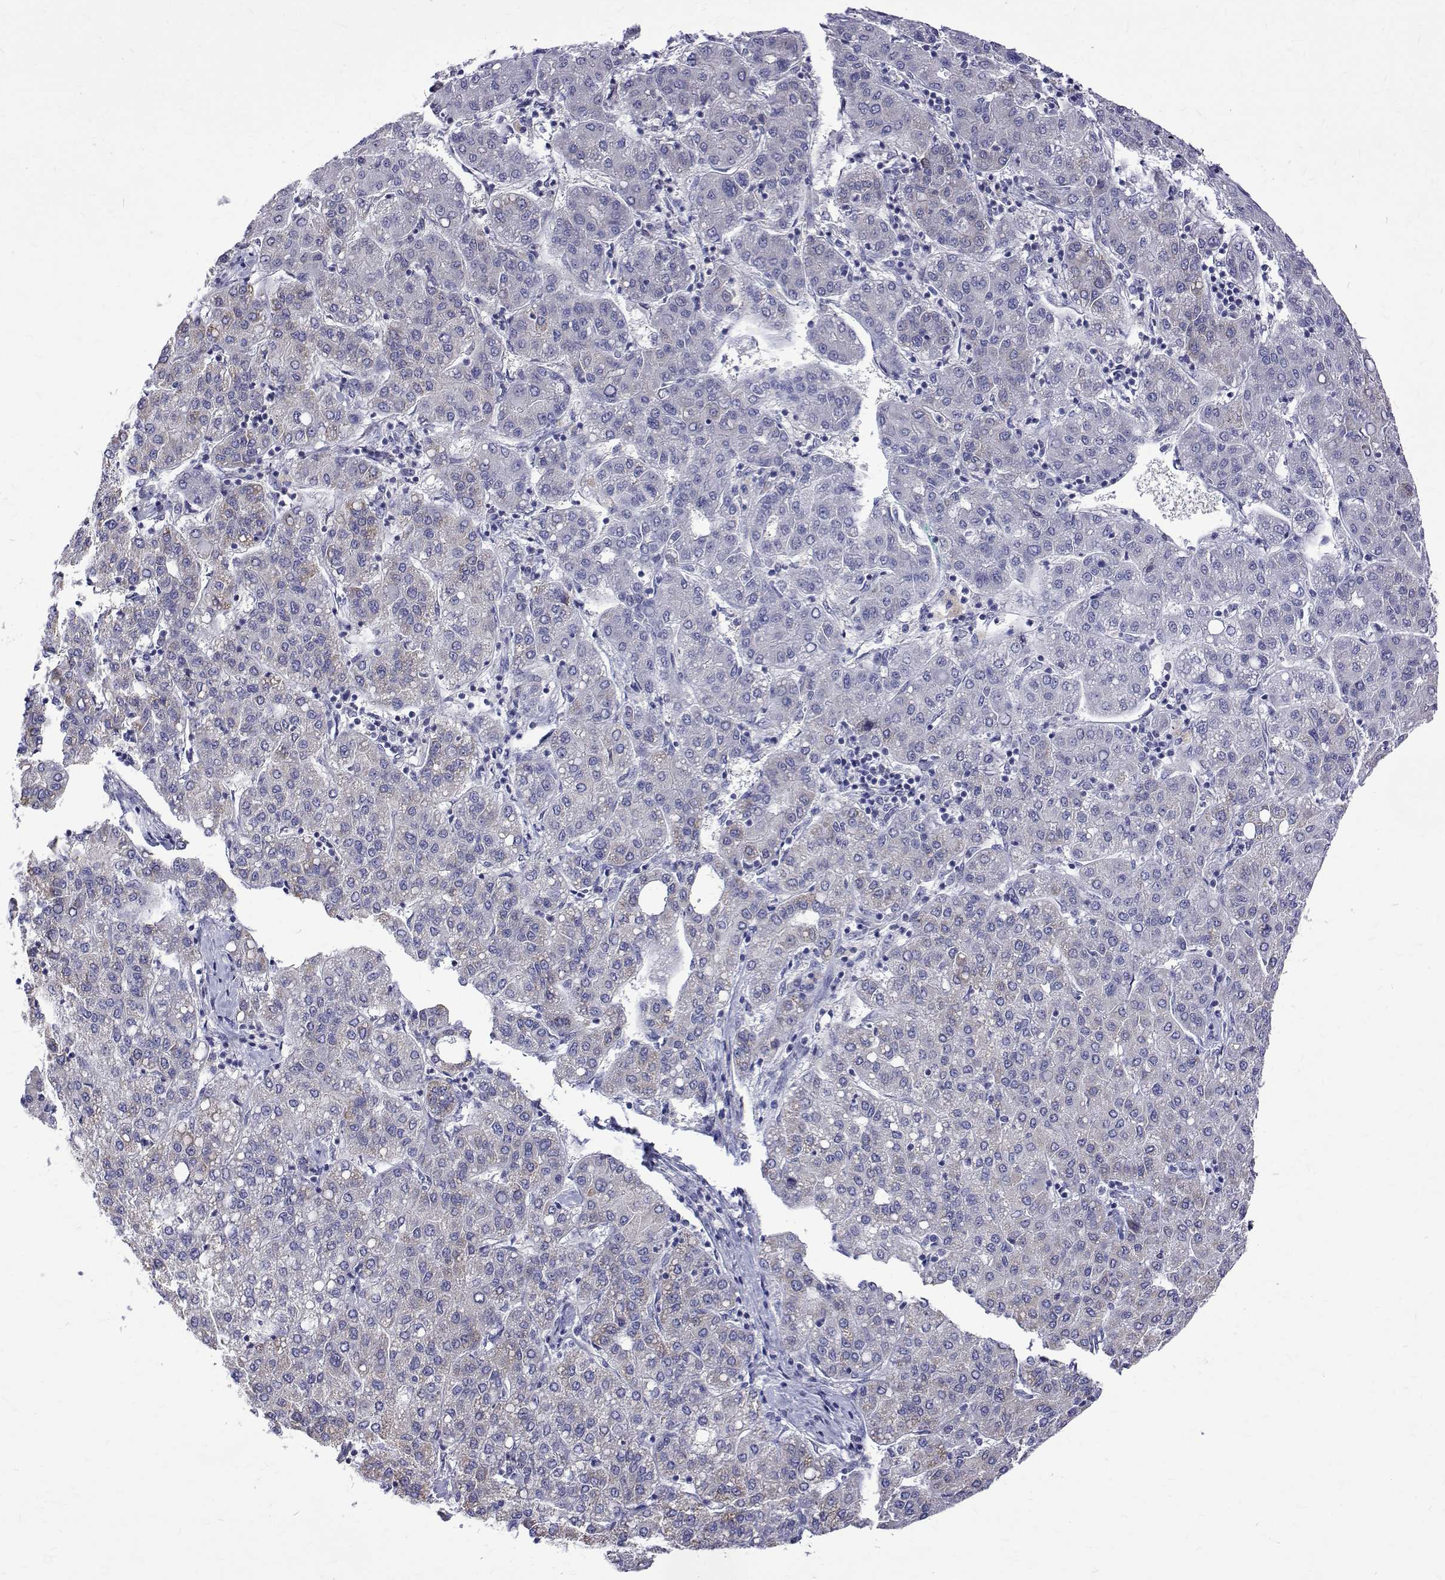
{"staining": {"intensity": "negative", "quantity": "none", "location": "none"}, "tissue": "liver cancer", "cell_type": "Tumor cells", "image_type": "cancer", "snomed": [{"axis": "morphology", "description": "Carcinoma, Hepatocellular, NOS"}, {"axis": "topography", "description": "Liver"}], "caption": "This is an IHC photomicrograph of liver cancer (hepatocellular carcinoma). There is no positivity in tumor cells.", "gene": "PADI1", "patient": {"sex": "male", "age": 65}}